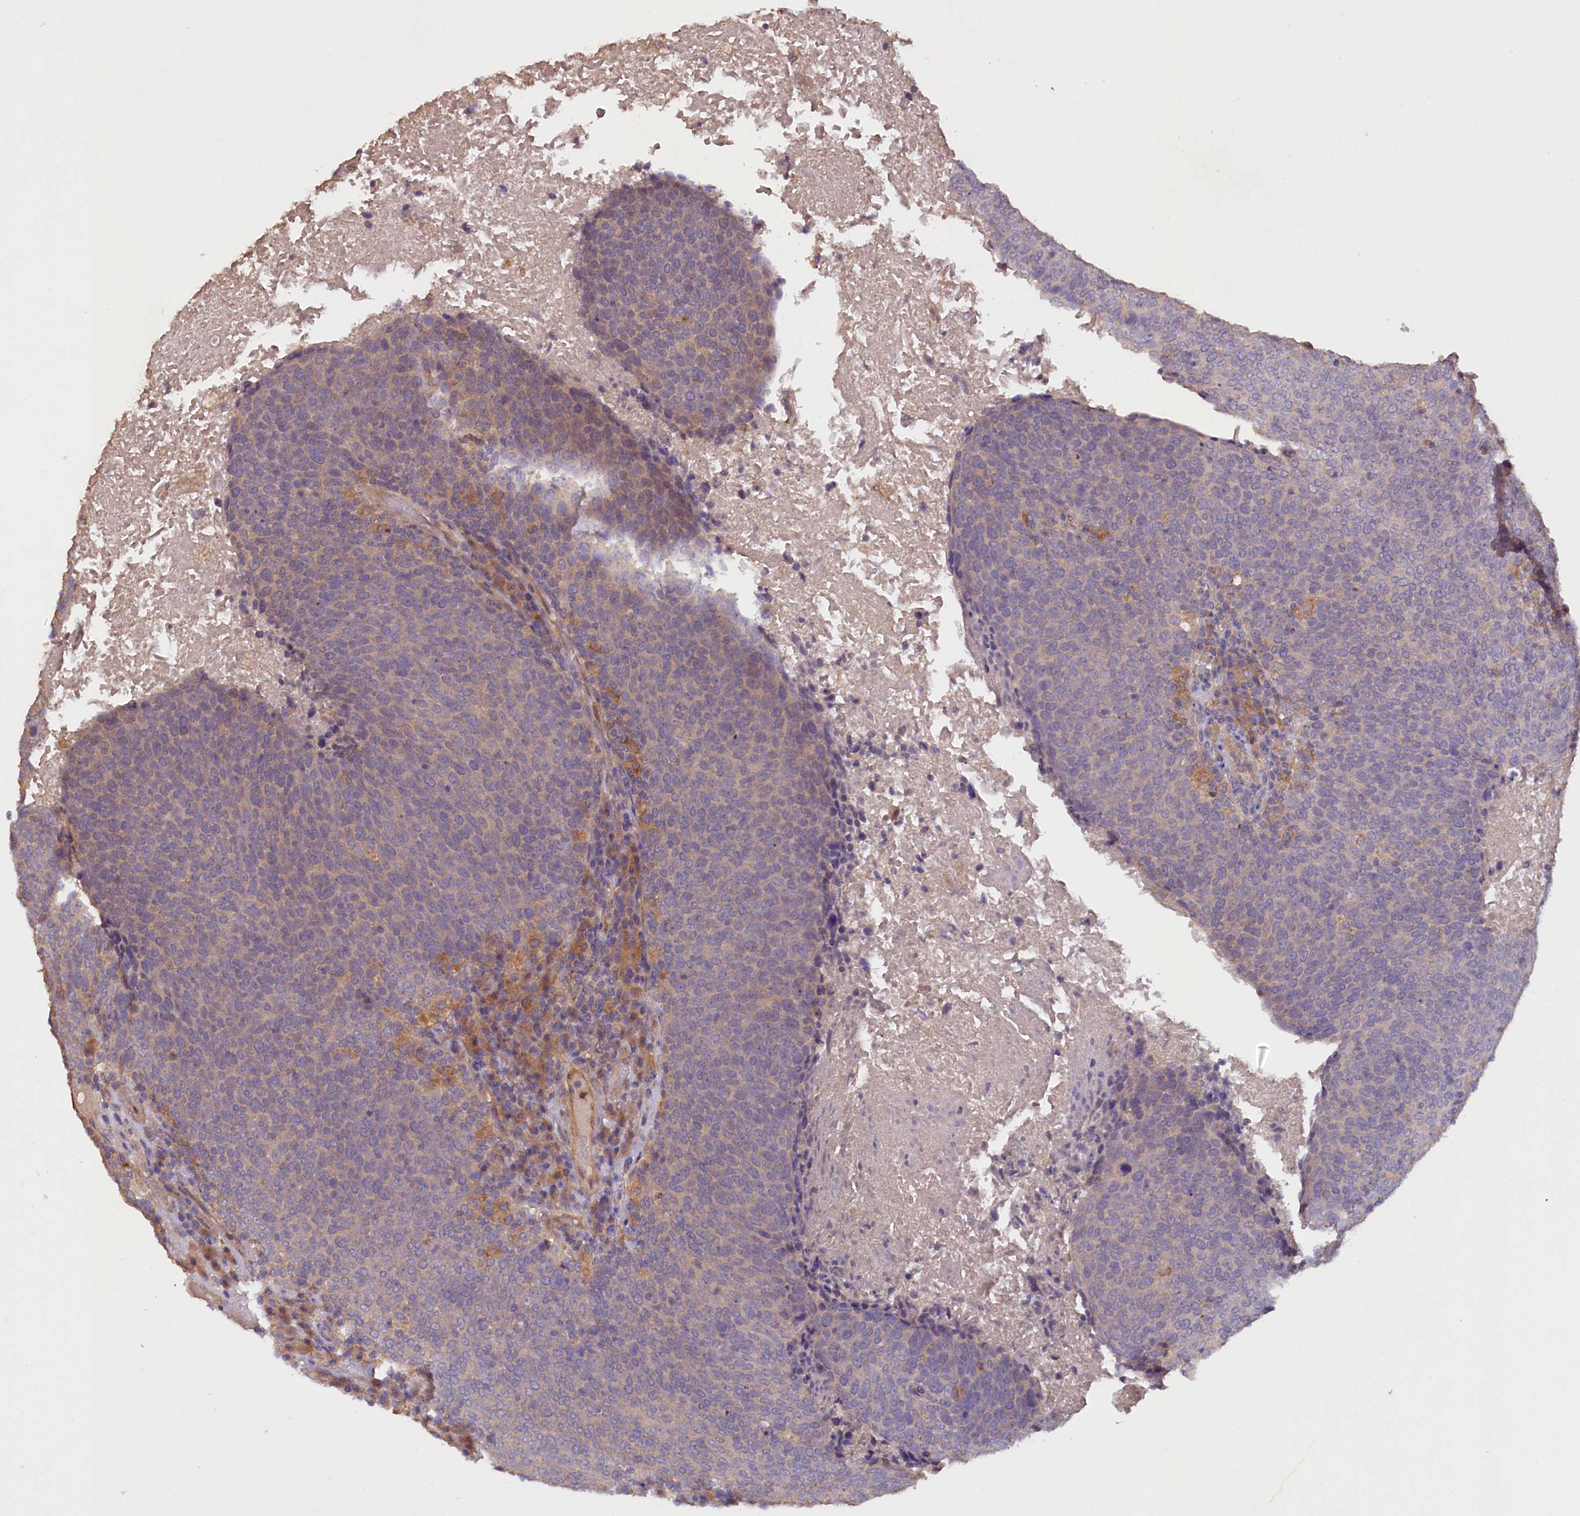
{"staining": {"intensity": "negative", "quantity": "none", "location": "none"}, "tissue": "head and neck cancer", "cell_type": "Tumor cells", "image_type": "cancer", "snomed": [{"axis": "morphology", "description": "Squamous cell carcinoma, NOS"}, {"axis": "morphology", "description": "Squamous cell carcinoma, metastatic, NOS"}, {"axis": "topography", "description": "Lymph node"}, {"axis": "topography", "description": "Head-Neck"}], "caption": "Metastatic squamous cell carcinoma (head and neck) stained for a protein using immunohistochemistry demonstrates no expression tumor cells.", "gene": "ETFBKMT", "patient": {"sex": "male", "age": 62}}